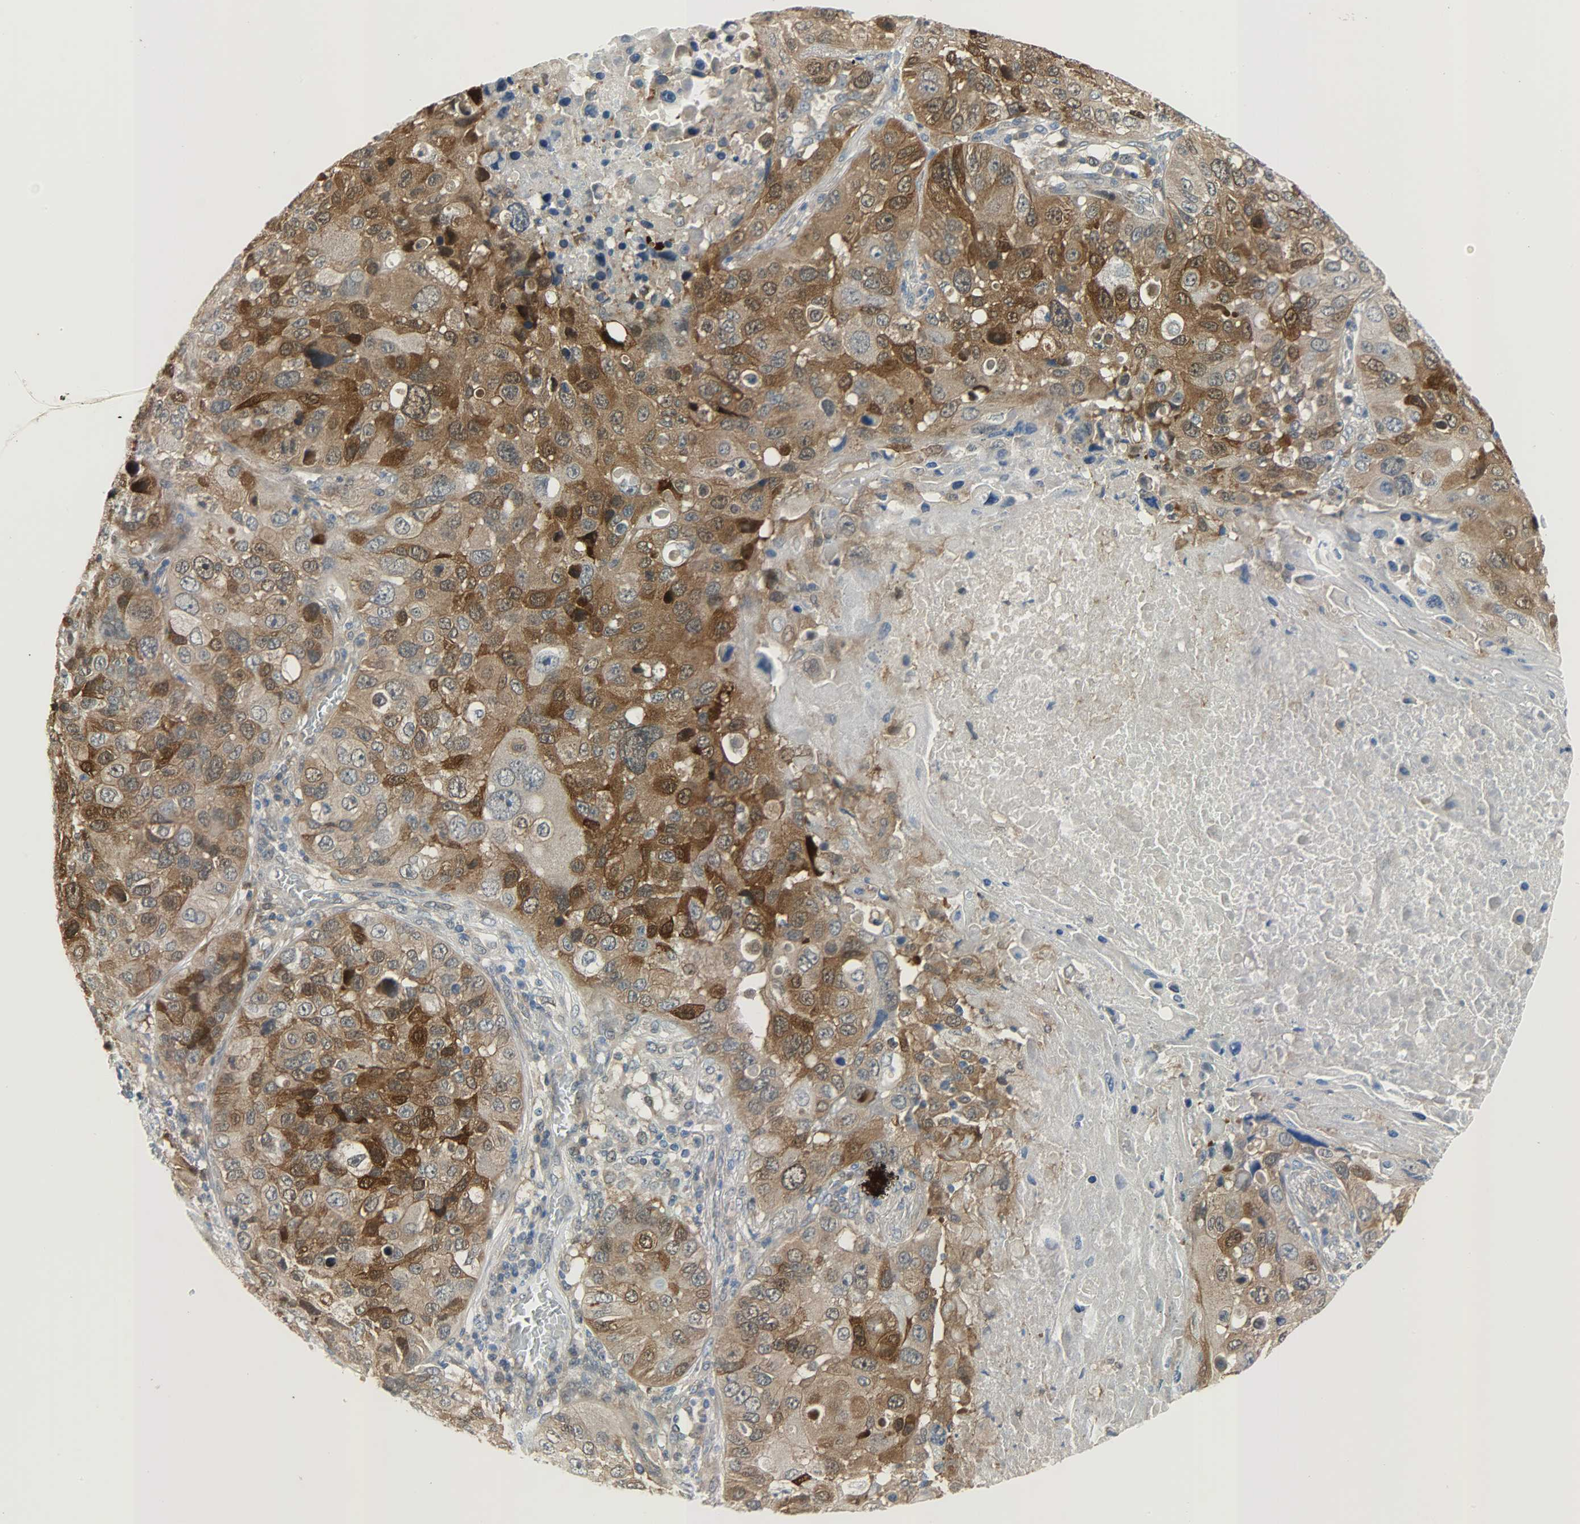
{"staining": {"intensity": "strong", "quantity": ">75%", "location": "cytoplasmic/membranous,nuclear"}, "tissue": "lung cancer", "cell_type": "Tumor cells", "image_type": "cancer", "snomed": [{"axis": "morphology", "description": "Squamous cell carcinoma, NOS"}, {"axis": "topography", "description": "Lung"}], "caption": "Human lung cancer stained with a brown dye shows strong cytoplasmic/membranous and nuclear positive positivity in approximately >75% of tumor cells.", "gene": "EIF4EBP1", "patient": {"sex": "male", "age": 57}}